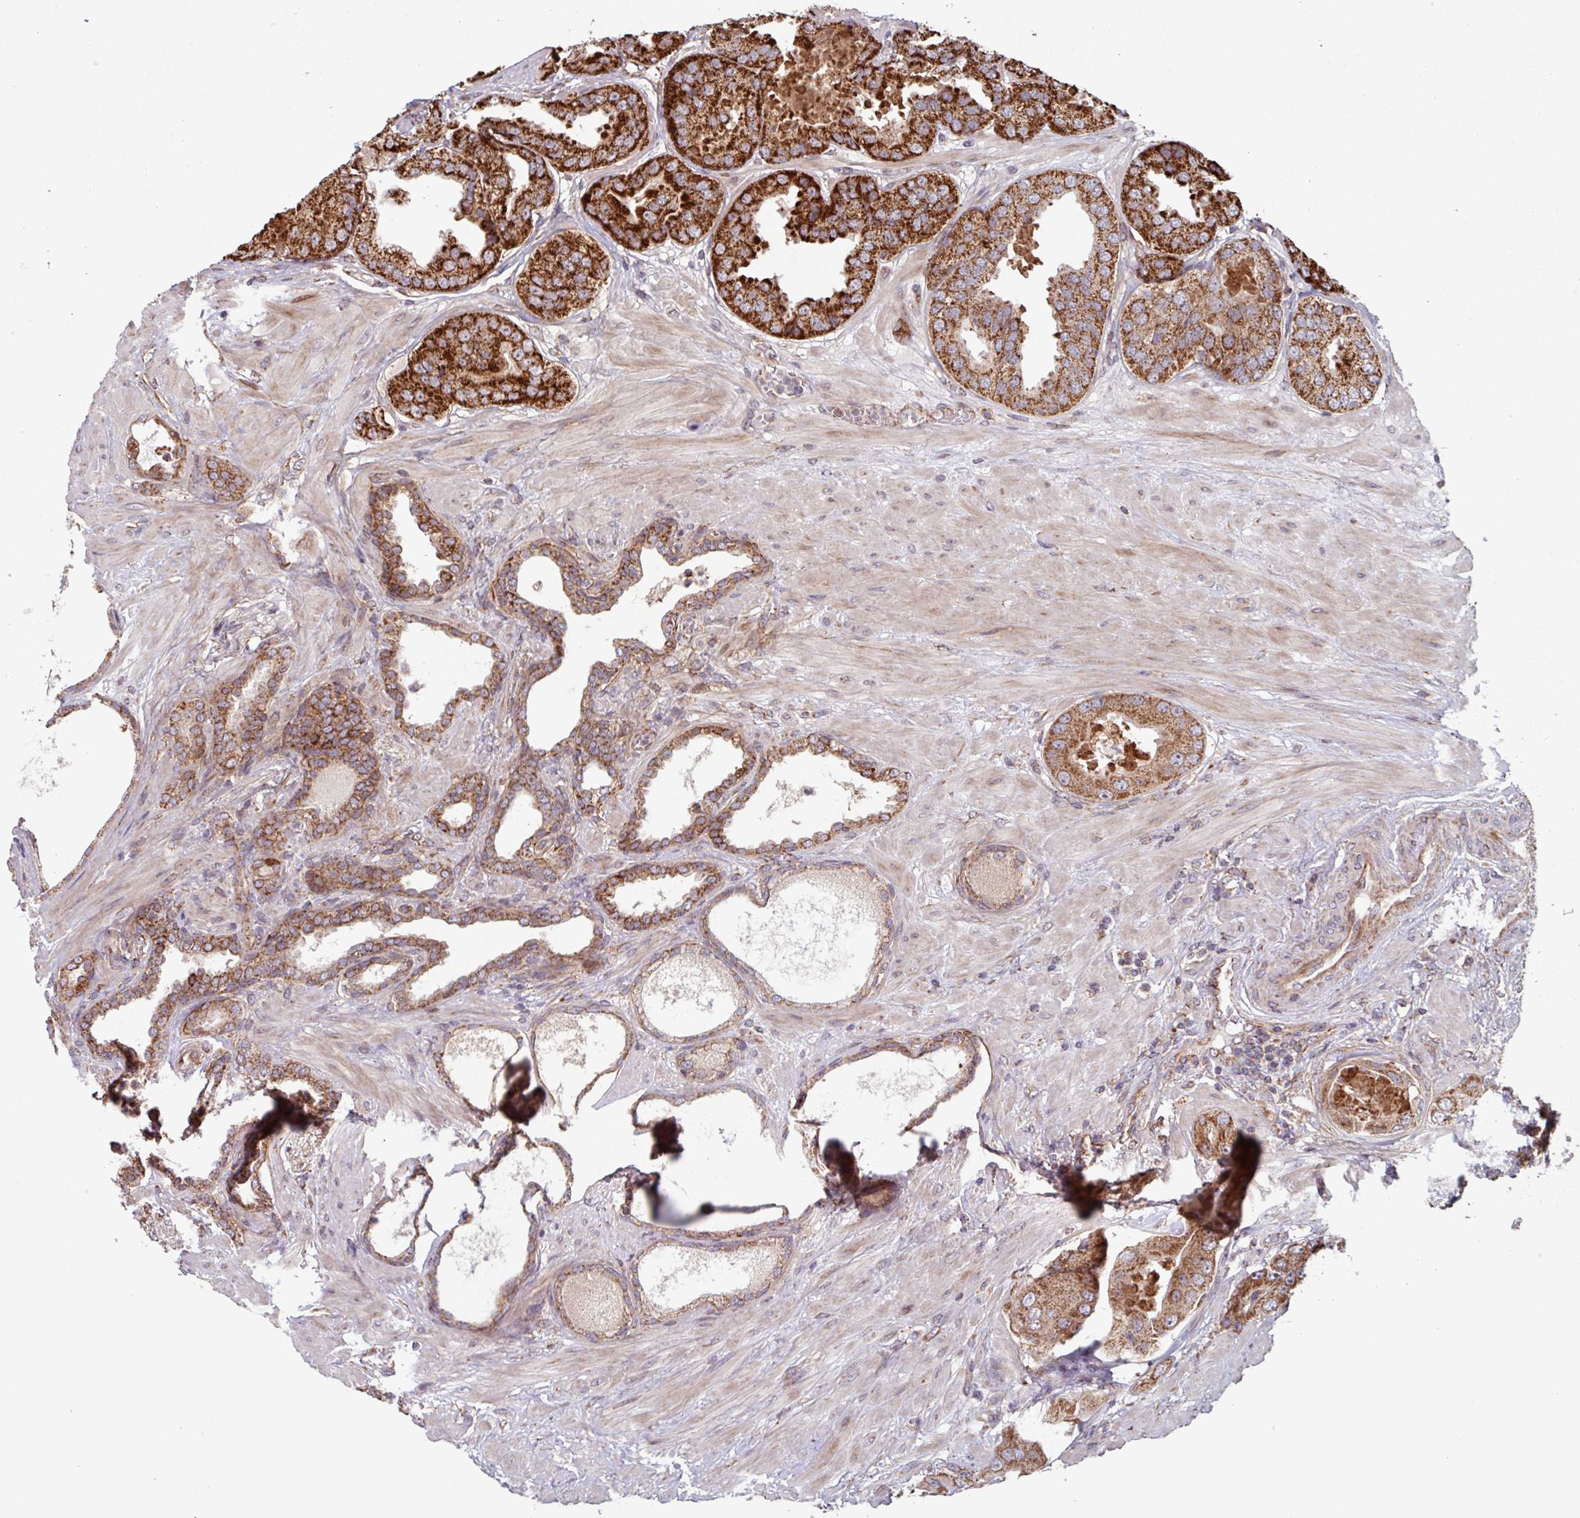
{"staining": {"intensity": "strong", "quantity": ">75%", "location": "cytoplasmic/membranous"}, "tissue": "prostate cancer", "cell_type": "Tumor cells", "image_type": "cancer", "snomed": [{"axis": "morphology", "description": "Adenocarcinoma, High grade"}, {"axis": "topography", "description": "Prostate"}], "caption": "Human adenocarcinoma (high-grade) (prostate) stained for a protein (brown) shows strong cytoplasmic/membranous positive positivity in about >75% of tumor cells.", "gene": "COX7C", "patient": {"sex": "male", "age": 63}}